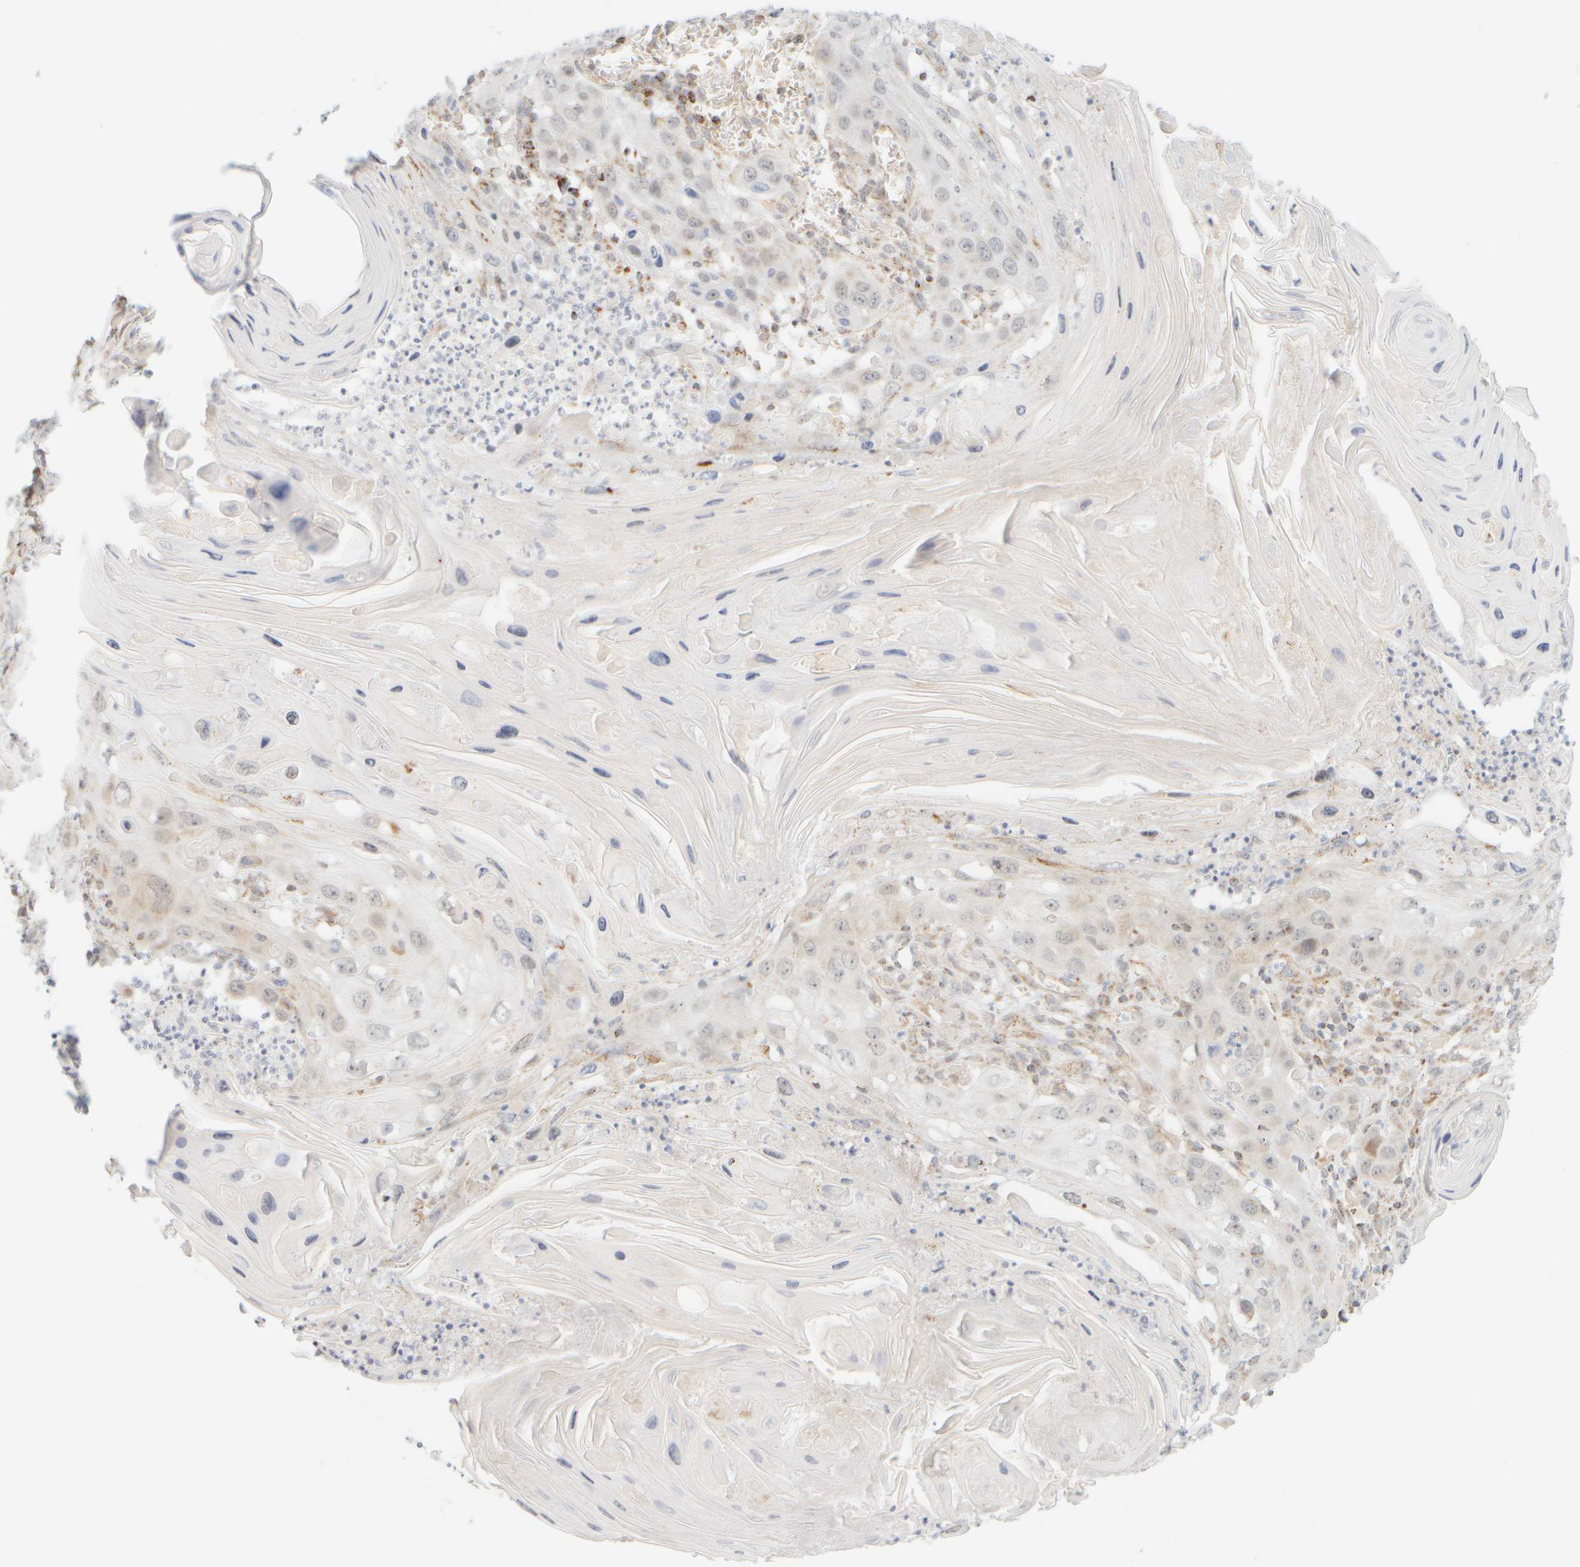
{"staining": {"intensity": "weak", "quantity": "<25%", "location": "cytoplasmic/membranous"}, "tissue": "skin cancer", "cell_type": "Tumor cells", "image_type": "cancer", "snomed": [{"axis": "morphology", "description": "Squamous cell carcinoma, NOS"}, {"axis": "topography", "description": "Skin"}], "caption": "DAB immunohistochemical staining of human skin cancer (squamous cell carcinoma) demonstrates no significant positivity in tumor cells.", "gene": "PPM1K", "patient": {"sex": "male", "age": 55}}